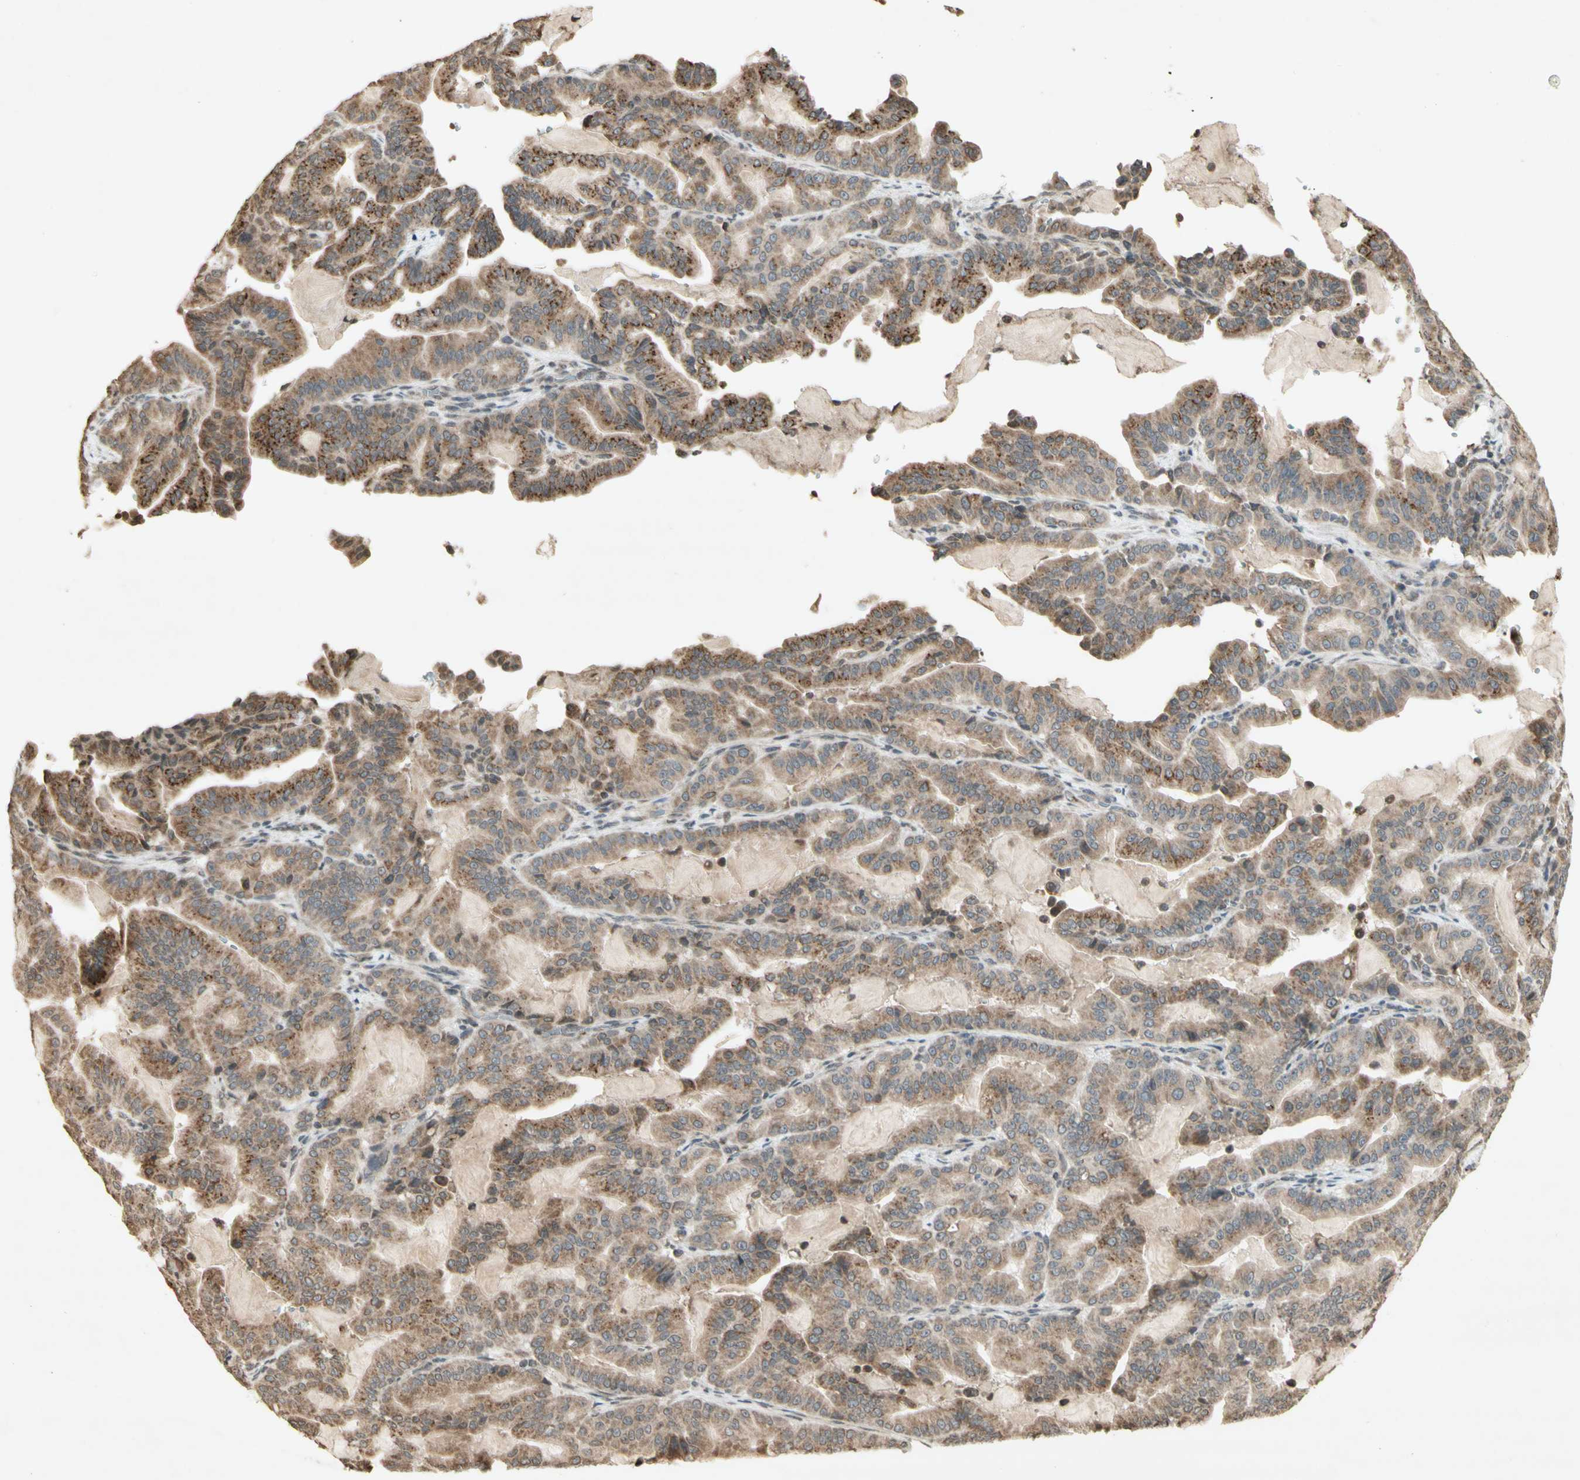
{"staining": {"intensity": "moderate", "quantity": ">75%", "location": "cytoplasmic/membranous"}, "tissue": "pancreatic cancer", "cell_type": "Tumor cells", "image_type": "cancer", "snomed": [{"axis": "morphology", "description": "Adenocarcinoma, NOS"}, {"axis": "topography", "description": "Pancreas"}], "caption": "A brown stain highlights moderate cytoplasmic/membranous staining of a protein in pancreatic adenocarcinoma tumor cells.", "gene": "CCNI", "patient": {"sex": "male", "age": 63}}